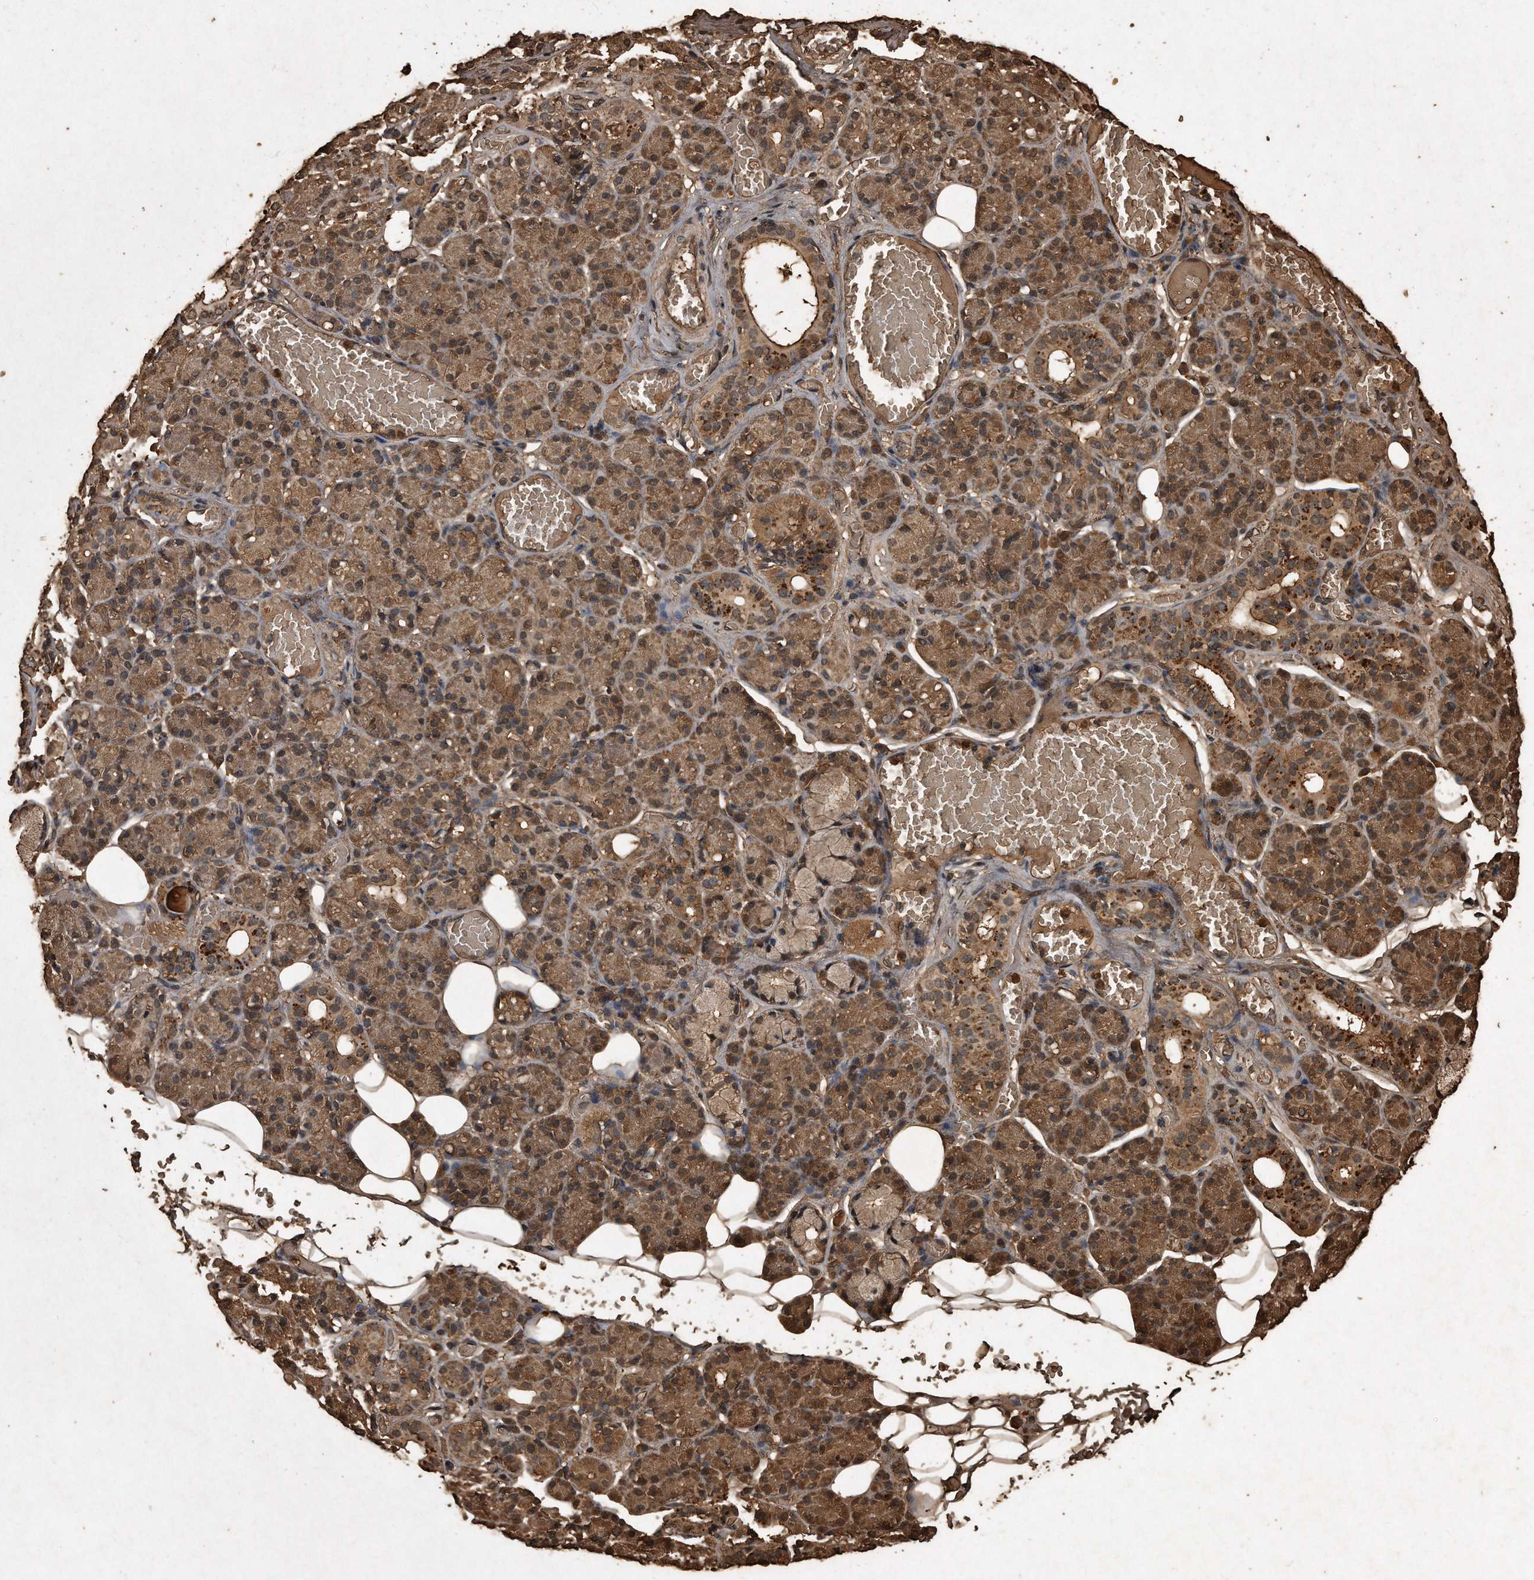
{"staining": {"intensity": "moderate", "quantity": "25%-75%", "location": "cytoplasmic/membranous"}, "tissue": "salivary gland", "cell_type": "Glandular cells", "image_type": "normal", "snomed": [{"axis": "morphology", "description": "Normal tissue, NOS"}, {"axis": "topography", "description": "Salivary gland"}], "caption": "Immunohistochemistry histopathology image of benign salivary gland: salivary gland stained using immunohistochemistry exhibits medium levels of moderate protein expression localized specifically in the cytoplasmic/membranous of glandular cells, appearing as a cytoplasmic/membranous brown color.", "gene": "CFLAR", "patient": {"sex": "male", "age": 63}}